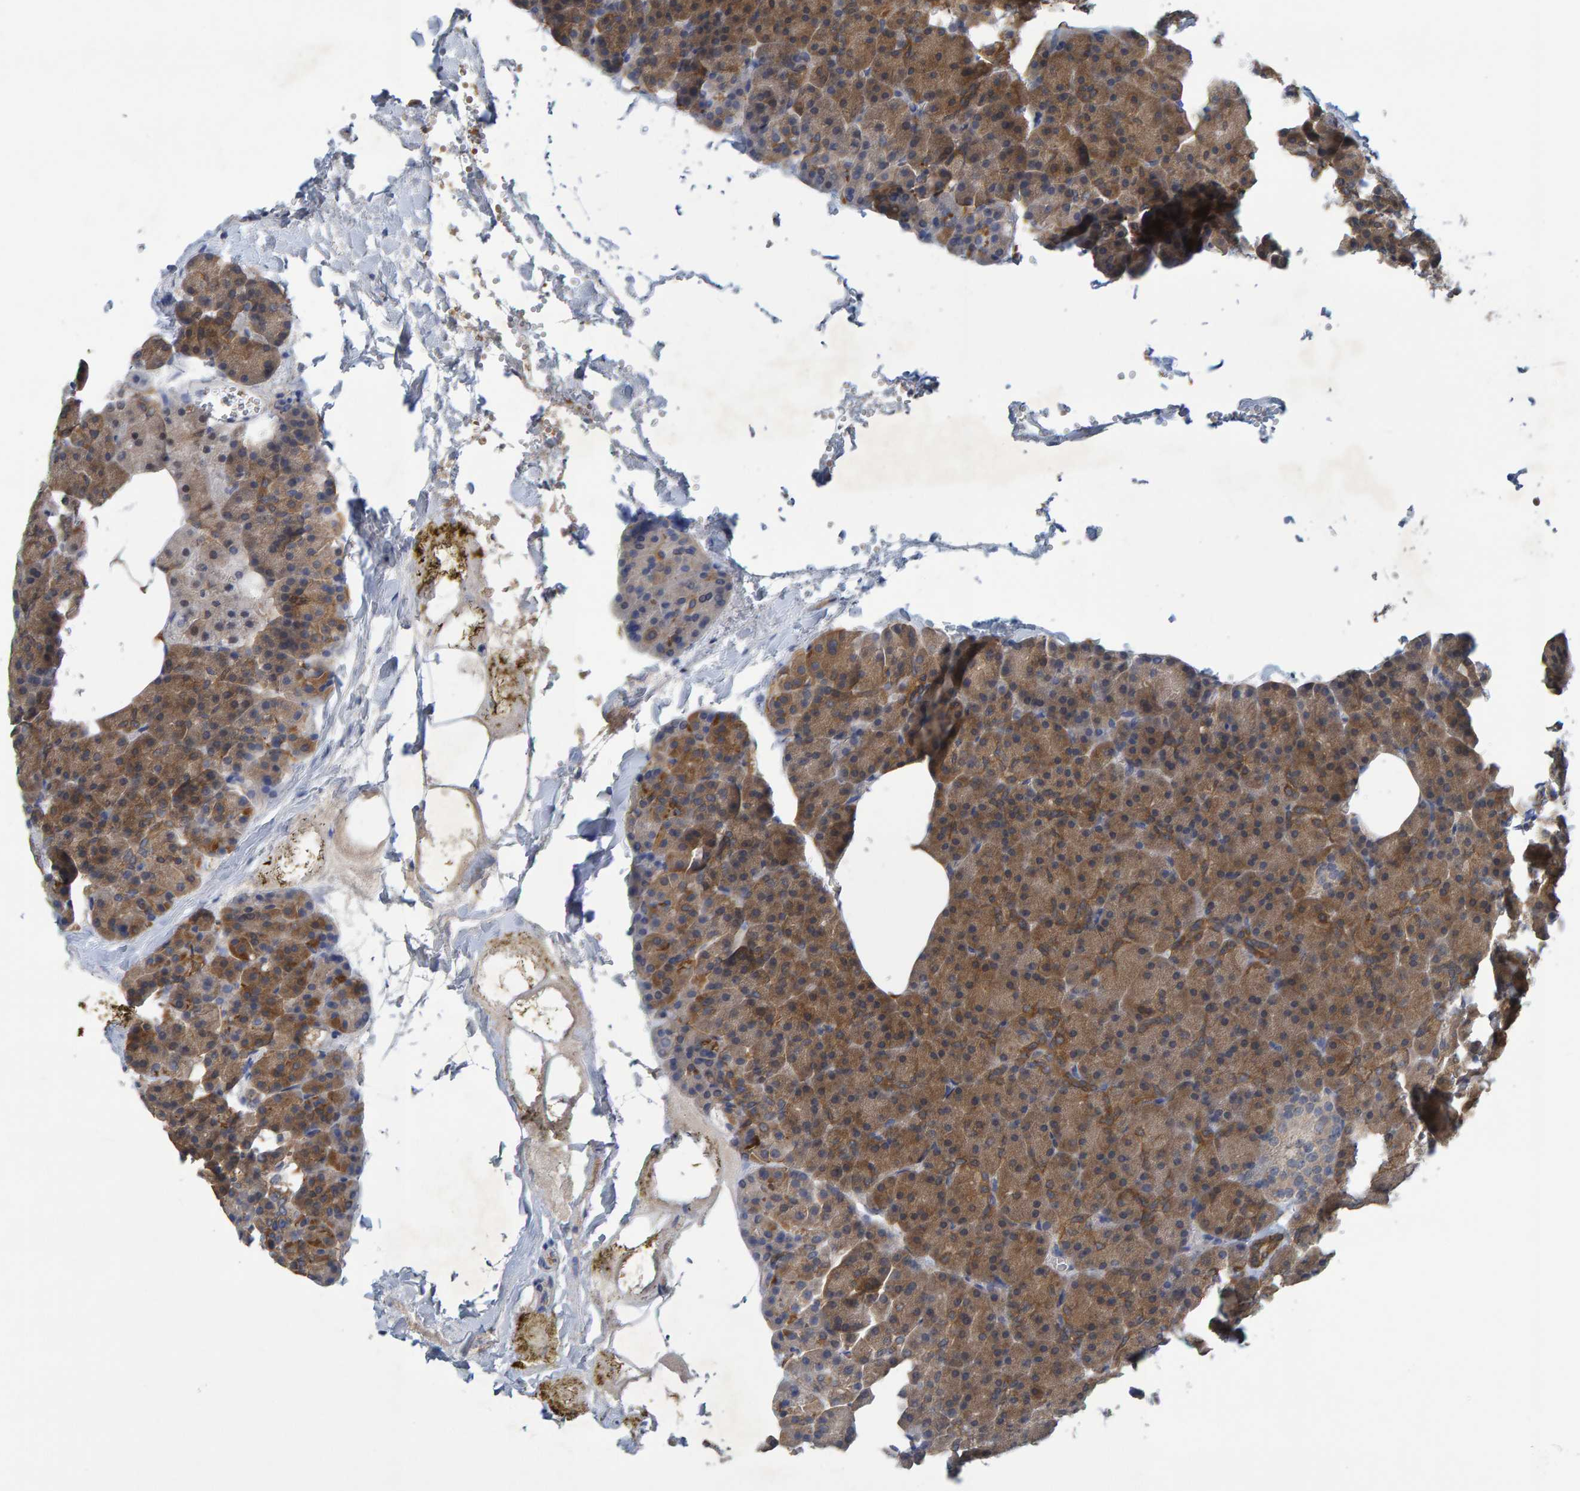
{"staining": {"intensity": "moderate", "quantity": ">75%", "location": "cytoplasmic/membranous"}, "tissue": "pancreas", "cell_type": "Exocrine glandular cells", "image_type": "normal", "snomed": [{"axis": "morphology", "description": "Normal tissue, NOS"}, {"axis": "topography", "description": "Pancreas"}], "caption": "A brown stain shows moderate cytoplasmic/membranous expression of a protein in exocrine glandular cells of normal pancreas.", "gene": "ALAD", "patient": {"sex": "female", "age": 35}}